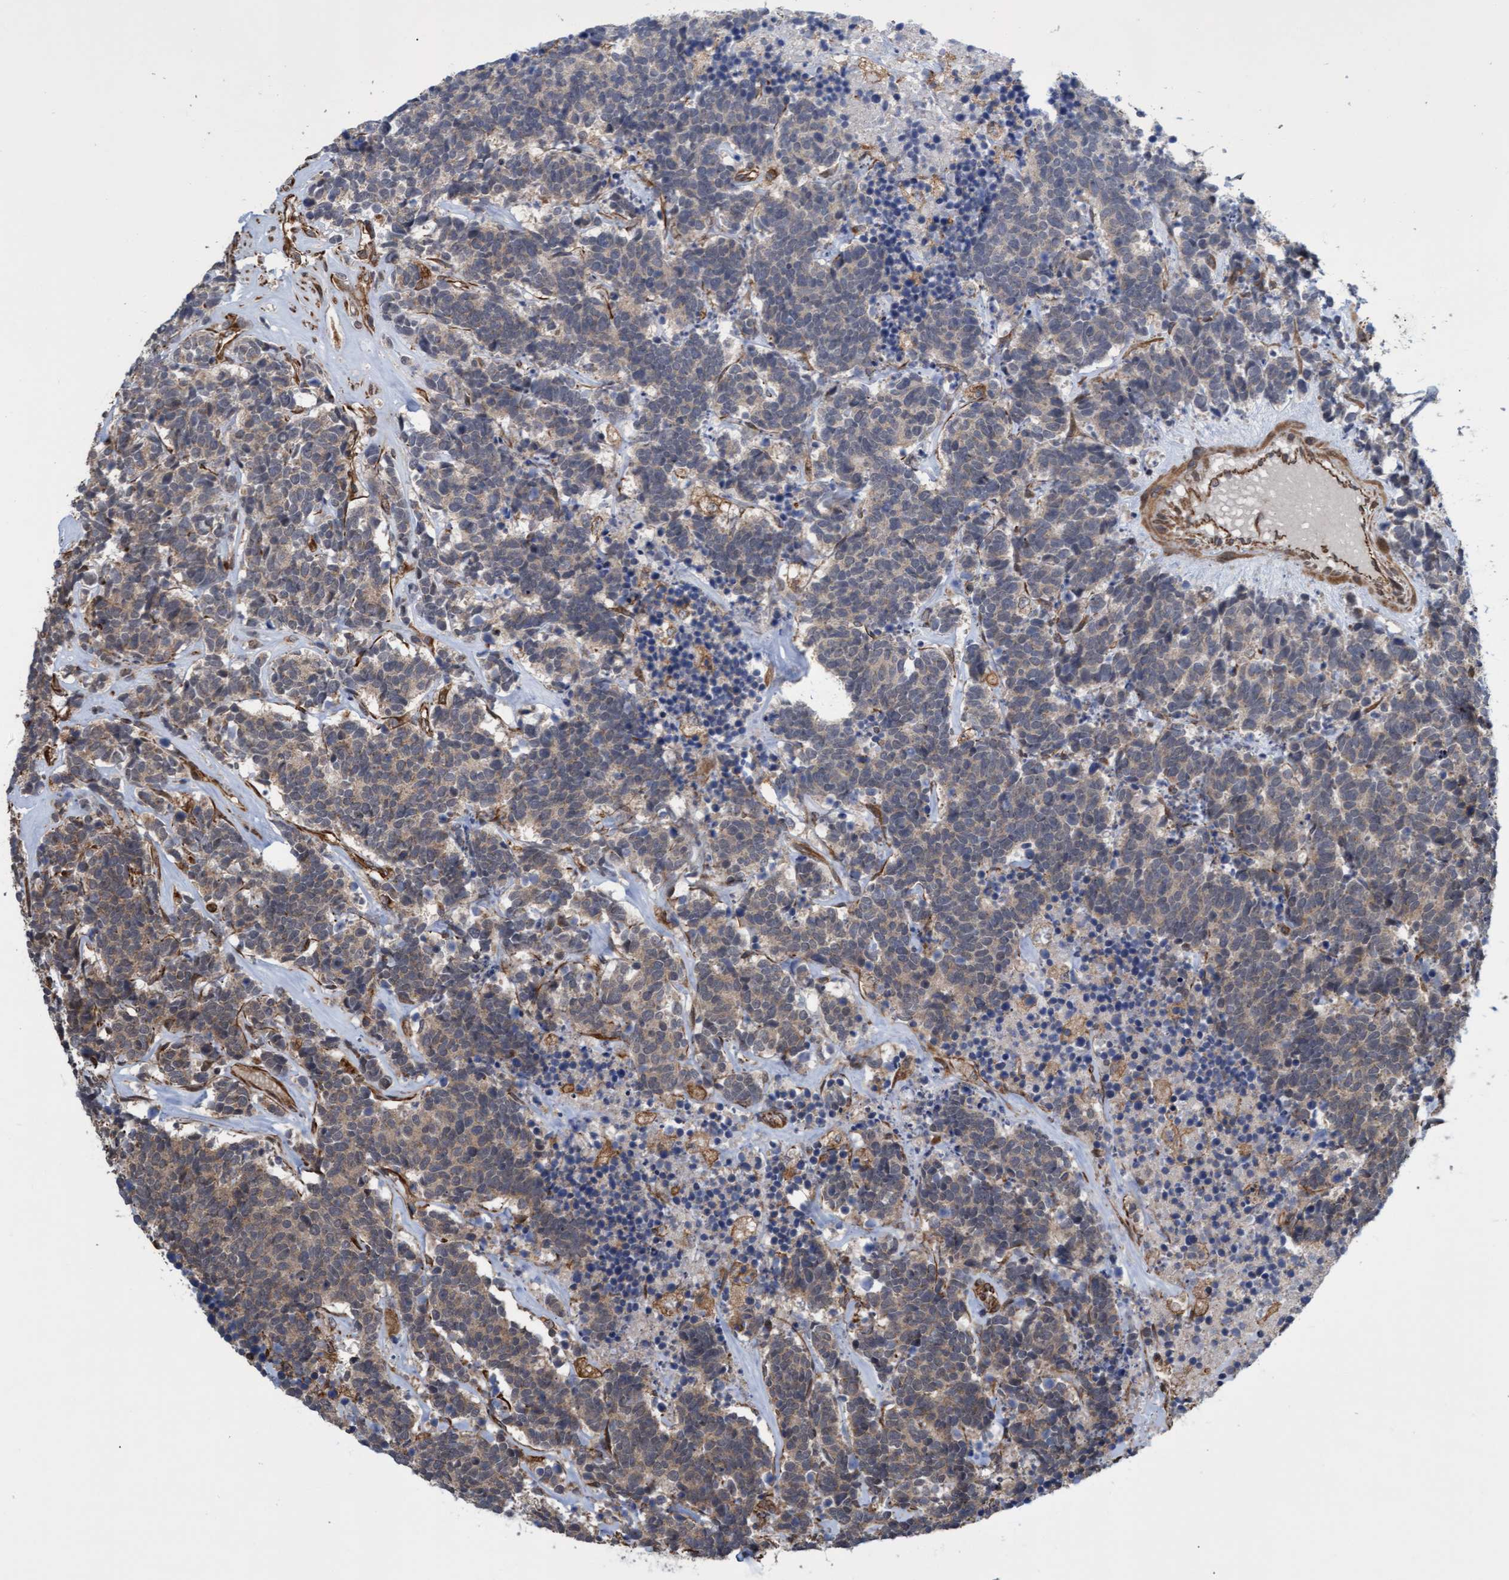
{"staining": {"intensity": "weak", "quantity": "25%-75%", "location": "cytoplasmic/membranous"}, "tissue": "carcinoid", "cell_type": "Tumor cells", "image_type": "cancer", "snomed": [{"axis": "morphology", "description": "Carcinoma, NOS"}, {"axis": "morphology", "description": "Carcinoid, malignant, NOS"}, {"axis": "topography", "description": "Urinary bladder"}], "caption": "Human carcinoid (malignant) stained with a brown dye reveals weak cytoplasmic/membranous positive positivity in approximately 25%-75% of tumor cells.", "gene": "TNFRSF10B", "patient": {"sex": "male", "age": 57}}